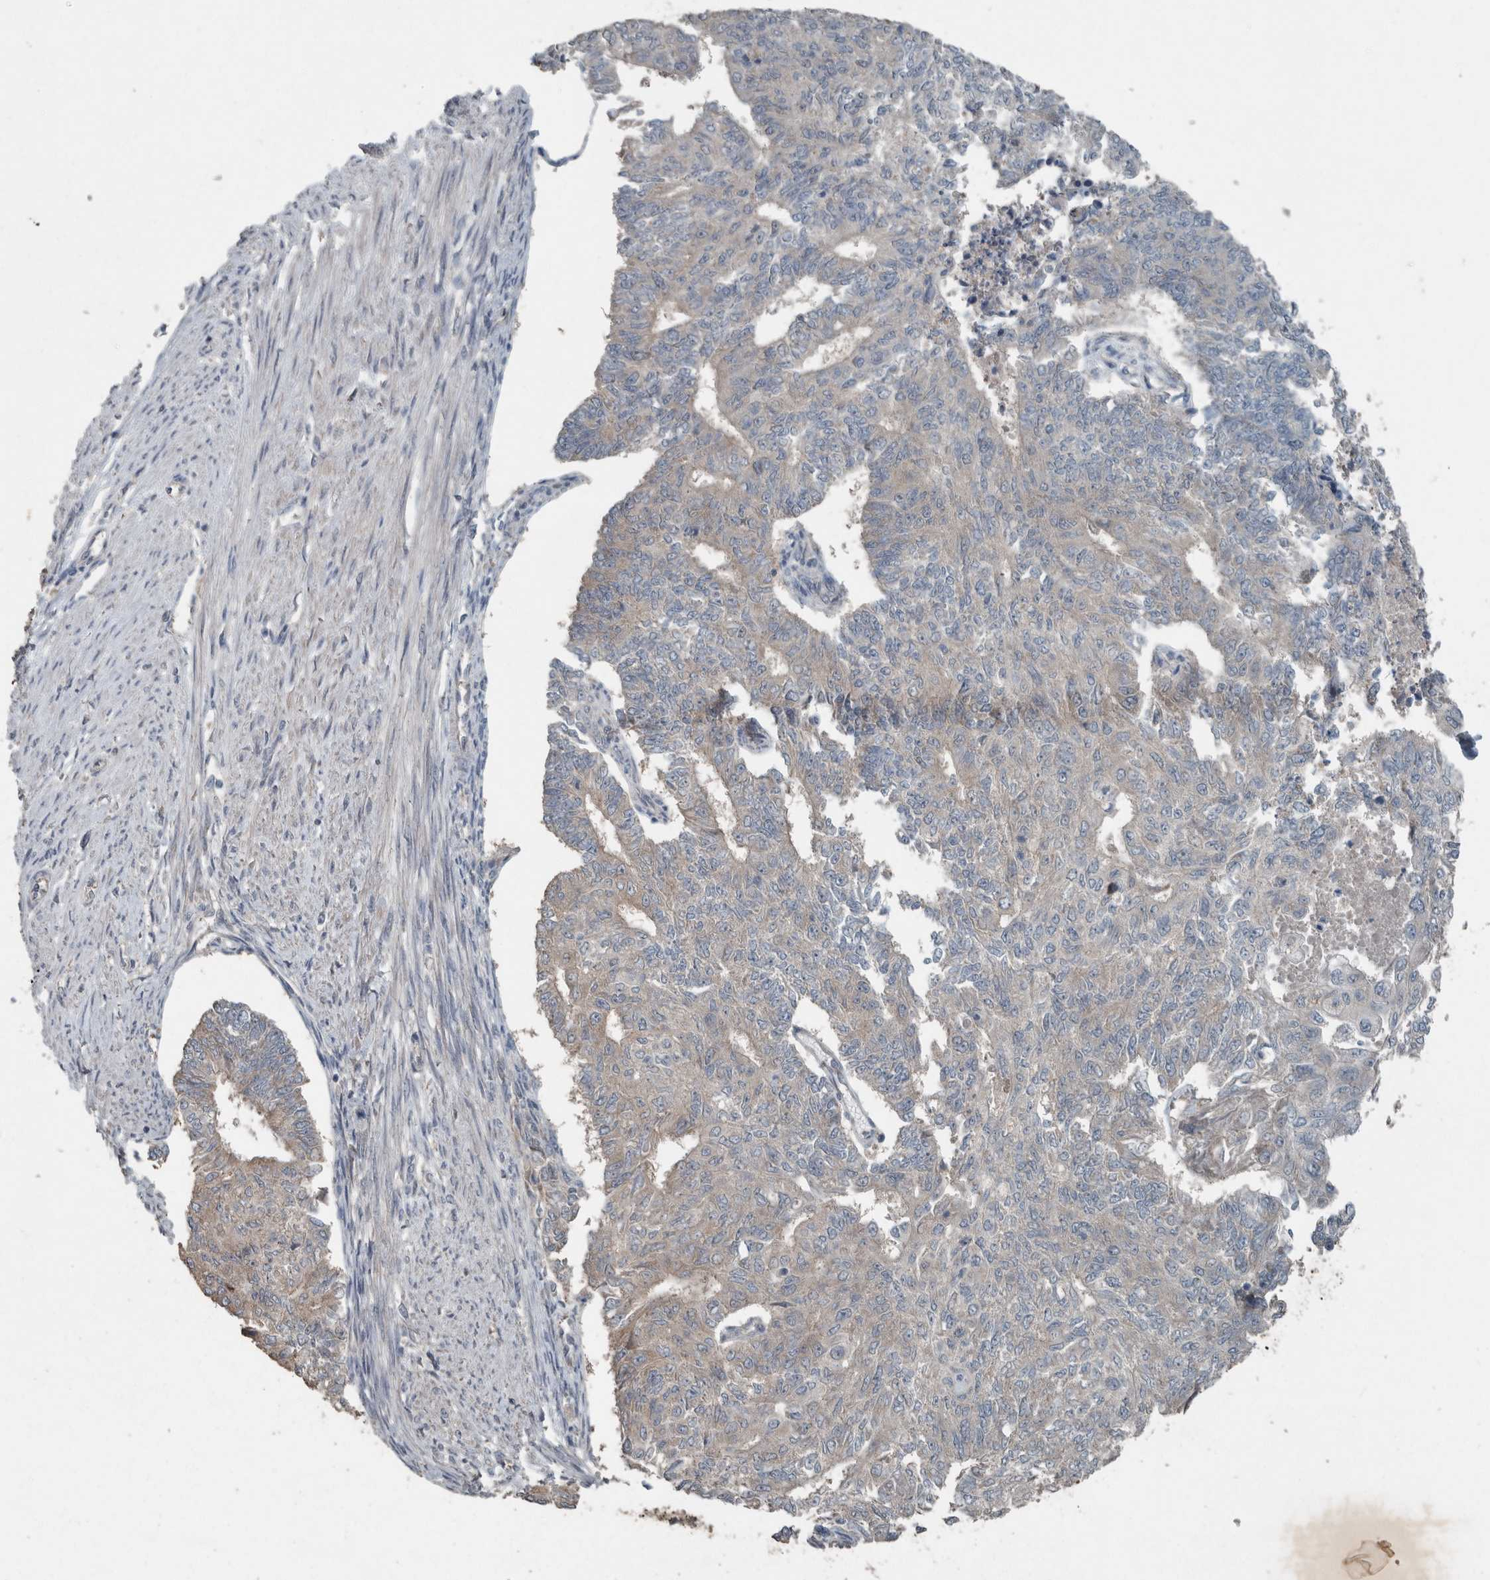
{"staining": {"intensity": "weak", "quantity": "<25%", "location": "cytoplasmic/membranous"}, "tissue": "endometrial cancer", "cell_type": "Tumor cells", "image_type": "cancer", "snomed": [{"axis": "morphology", "description": "Adenocarcinoma, NOS"}, {"axis": "topography", "description": "Endometrium"}], "caption": "Tumor cells are negative for protein expression in human endometrial adenocarcinoma.", "gene": "KNTC1", "patient": {"sex": "female", "age": 32}}